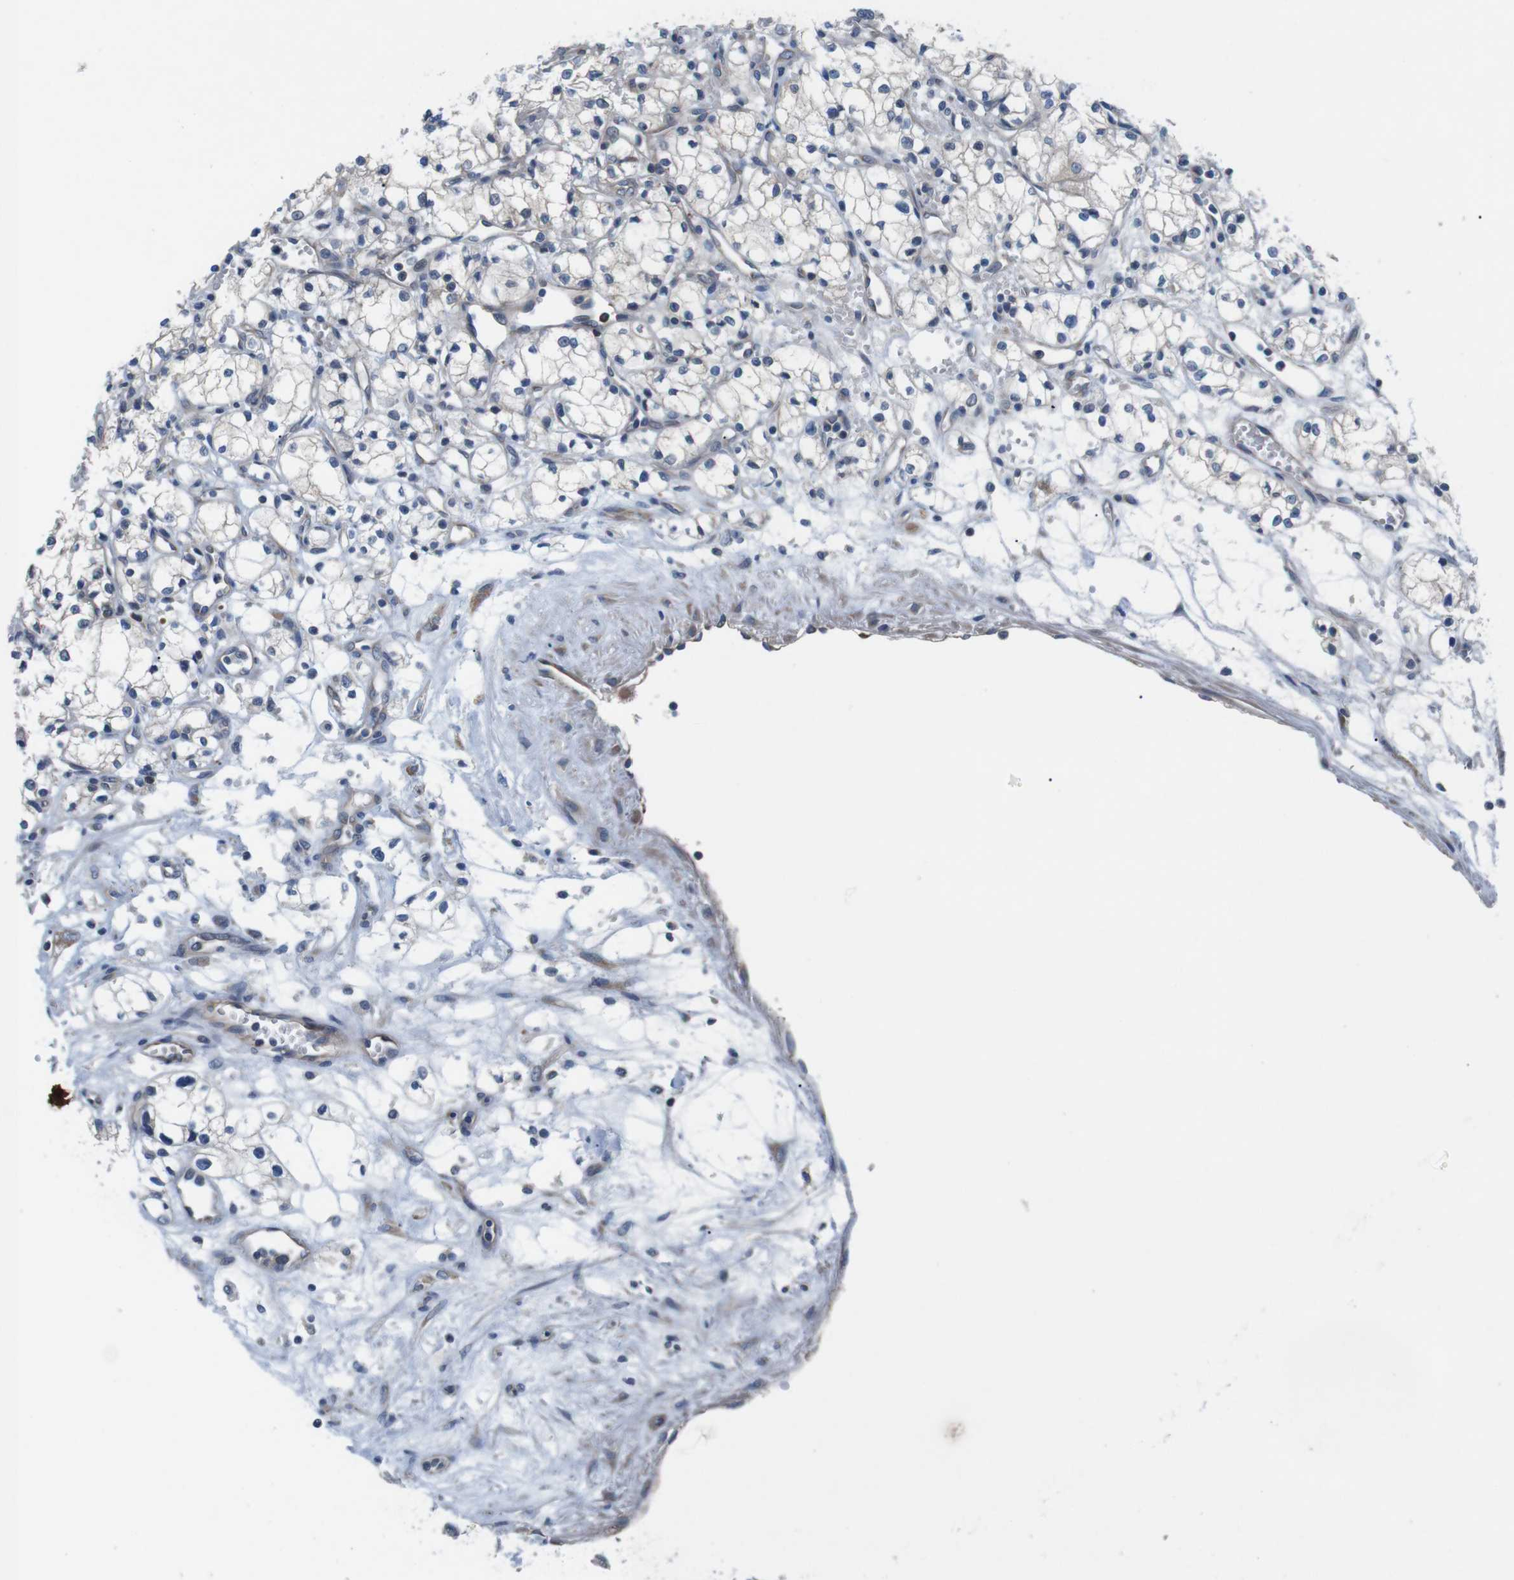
{"staining": {"intensity": "negative", "quantity": "none", "location": "none"}, "tissue": "renal cancer", "cell_type": "Tumor cells", "image_type": "cancer", "snomed": [{"axis": "morphology", "description": "Normal tissue, NOS"}, {"axis": "morphology", "description": "Adenocarcinoma, NOS"}, {"axis": "topography", "description": "Kidney"}], "caption": "Immunohistochemistry micrograph of human adenocarcinoma (renal) stained for a protein (brown), which exhibits no expression in tumor cells. Nuclei are stained in blue.", "gene": "JAK1", "patient": {"sex": "male", "age": 59}}